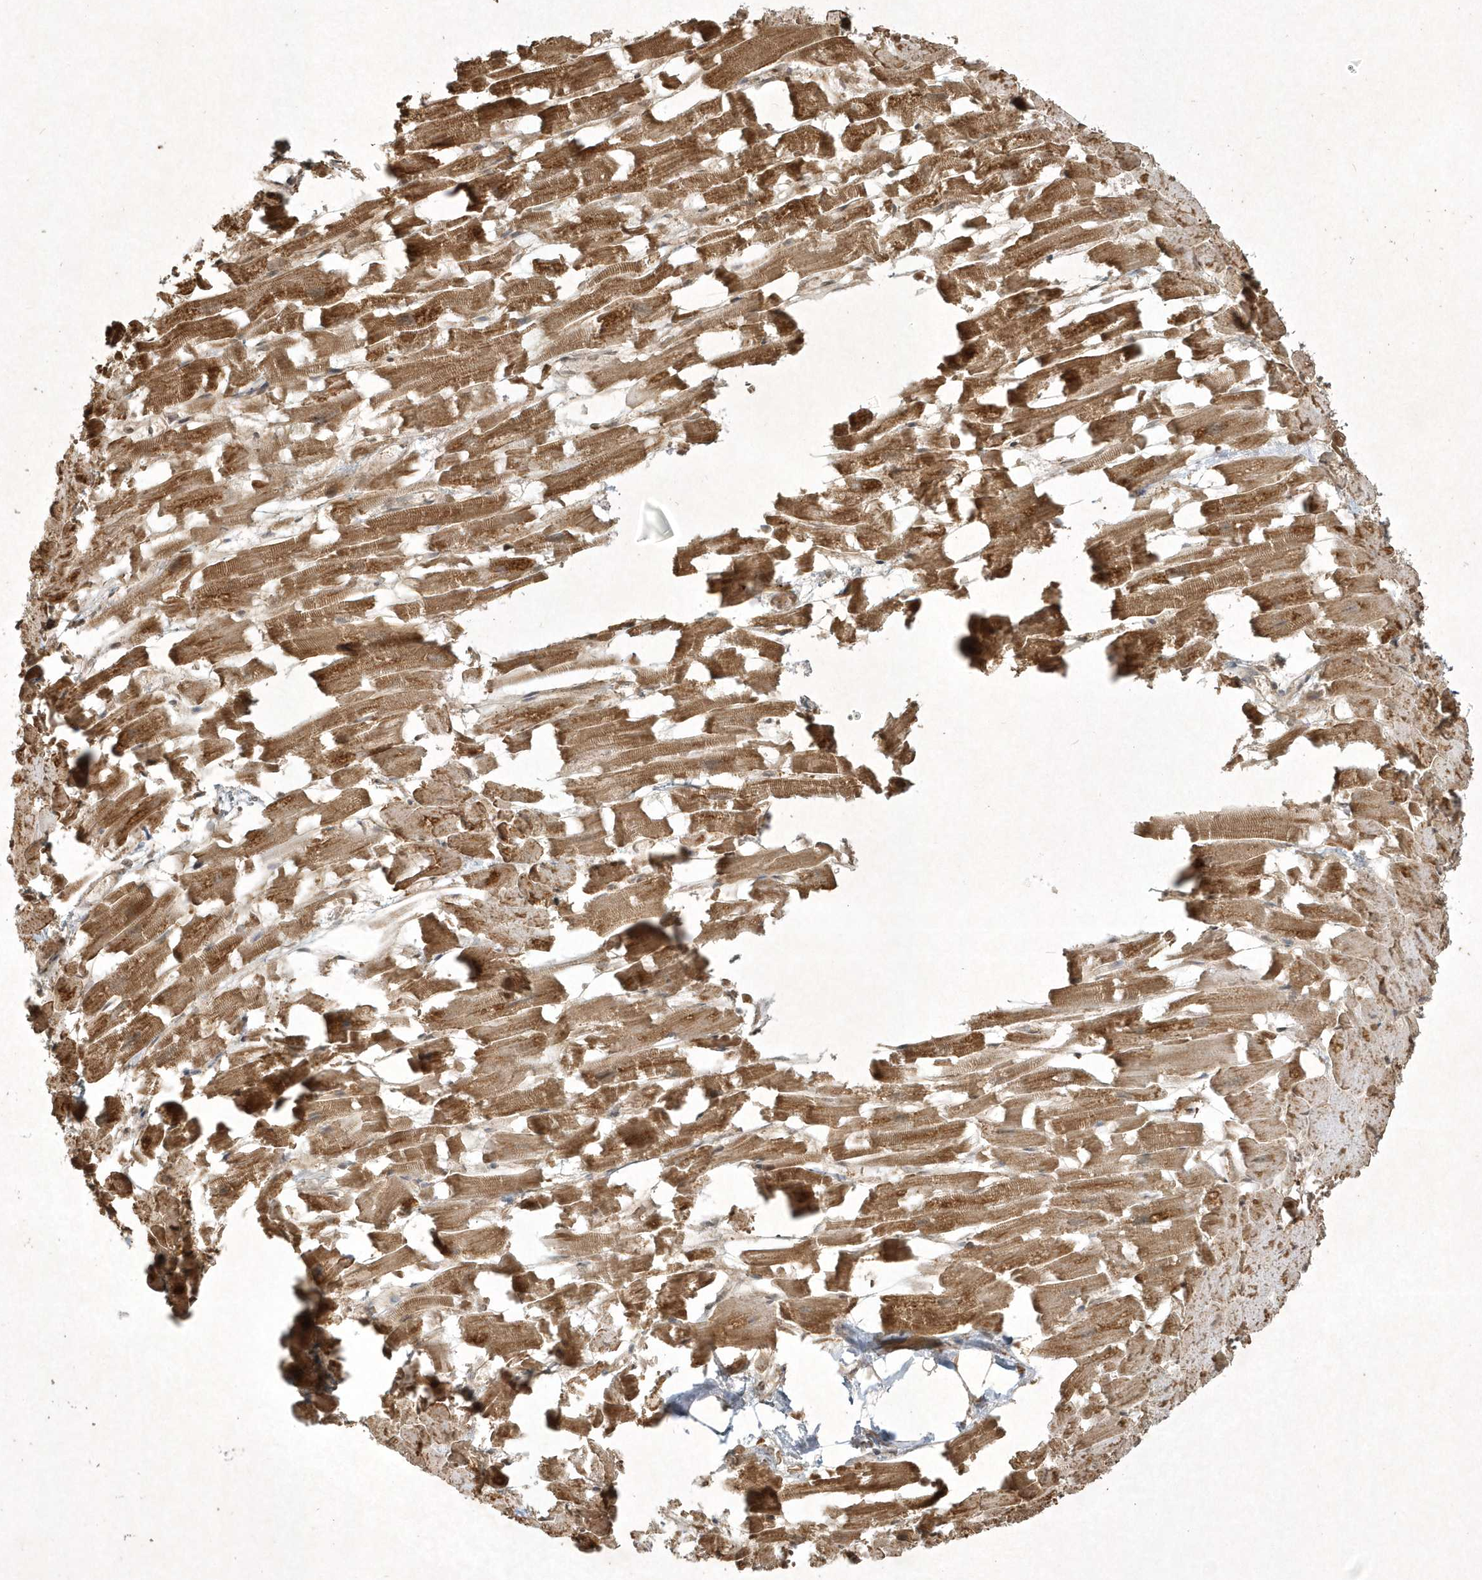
{"staining": {"intensity": "moderate", "quantity": ">75%", "location": "cytoplasmic/membranous"}, "tissue": "heart muscle", "cell_type": "Cardiomyocytes", "image_type": "normal", "snomed": [{"axis": "morphology", "description": "Normal tissue, NOS"}, {"axis": "topography", "description": "Heart"}], "caption": "Protein staining of unremarkable heart muscle exhibits moderate cytoplasmic/membranous staining in approximately >75% of cardiomyocytes.", "gene": "PLTP", "patient": {"sex": "female", "age": 64}}